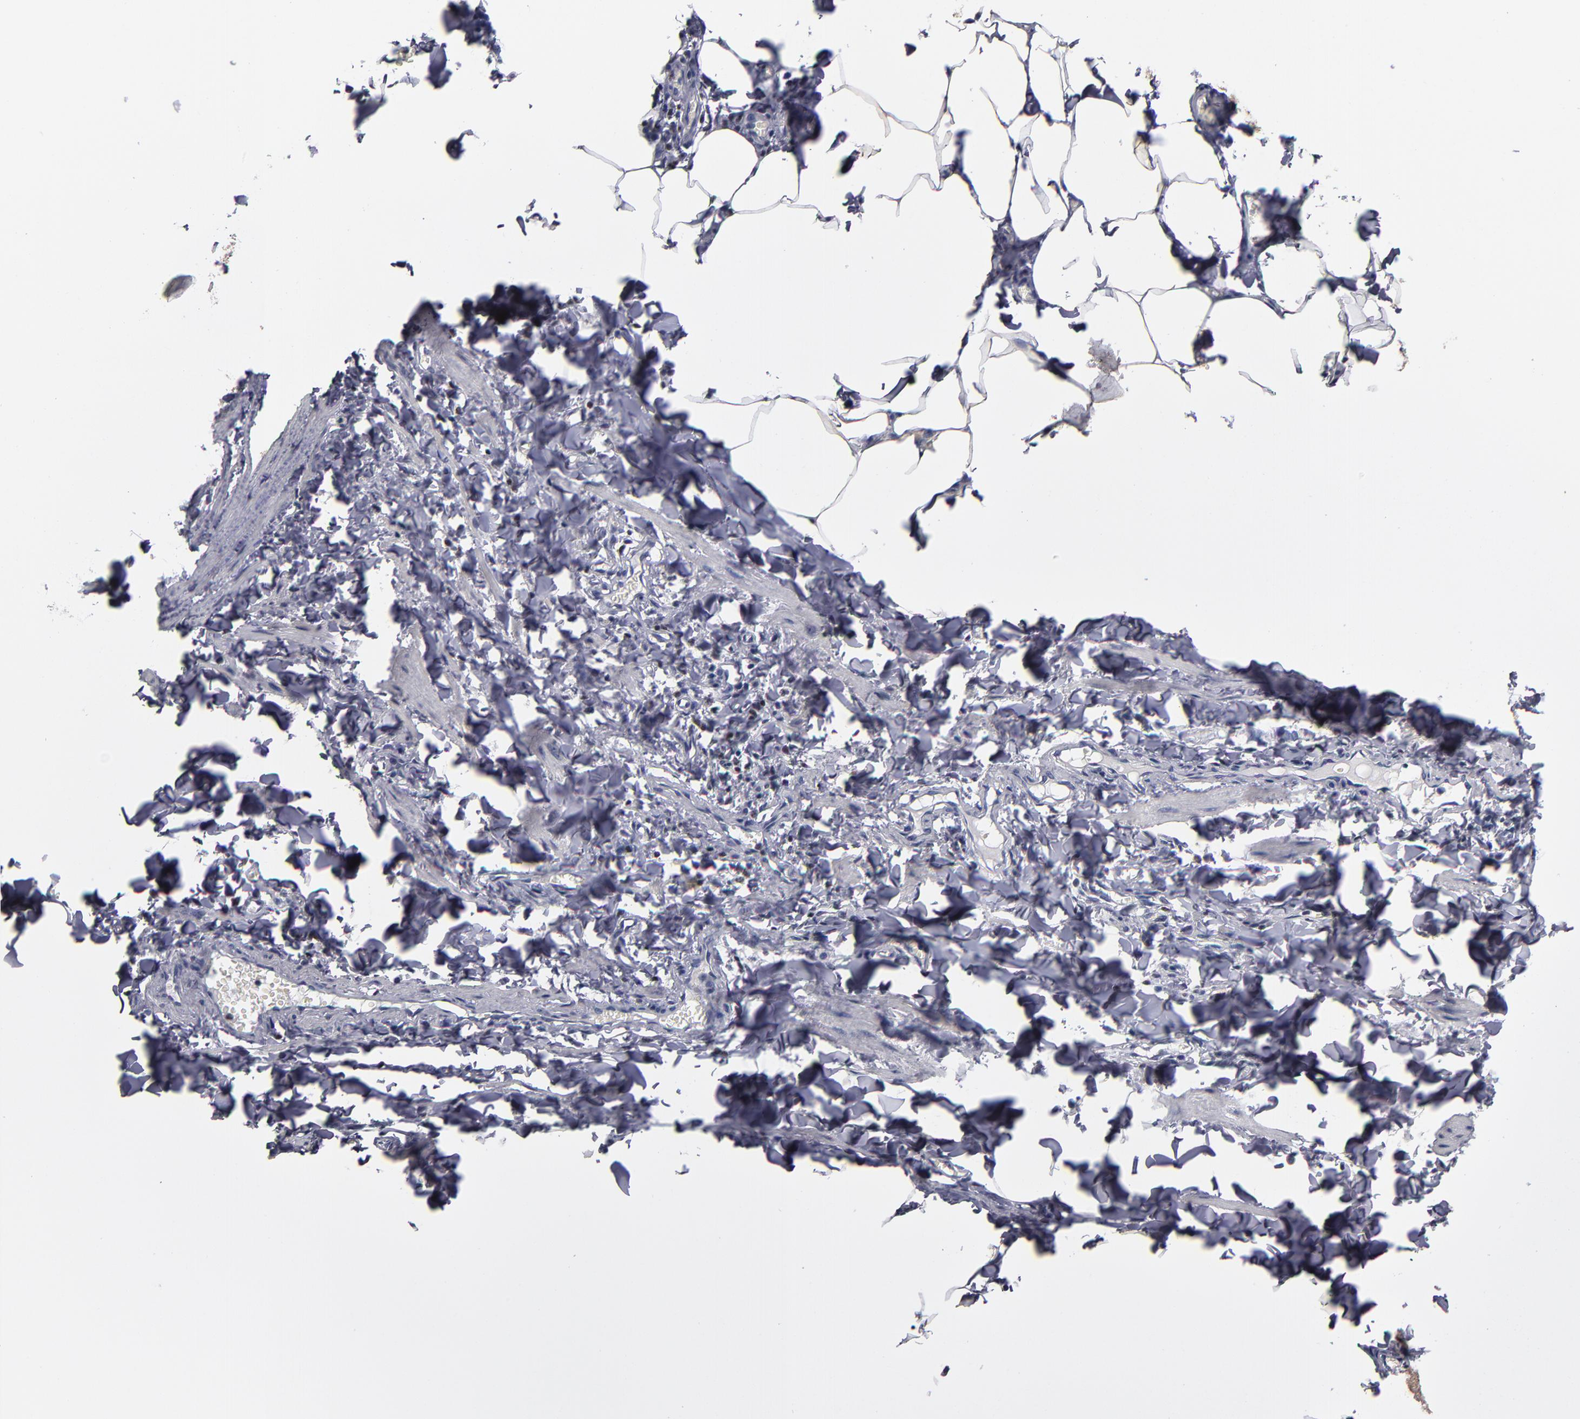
{"staining": {"intensity": "moderate", "quantity": ">75%", "location": "cytoplasmic/membranous,nuclear"}, "tissue": "adipose tissue", "cell_type": "Adipocytes", "image_type": "normal", "snomed": [{"axis": "morphology", "description": "Normal tissue, NOS"}, {"axis": "topography", "description": "Vascular tissue"}], "caption": "This is a histology image of immunohistochemistry (IHC) staining of unremarkable adipose tissue, which shows moderate expression in the cytoplasmic/membranous,nuclear of adipocytes.", "gene": "KDM6A", "patient": {"sex": "male", "age": 41}}